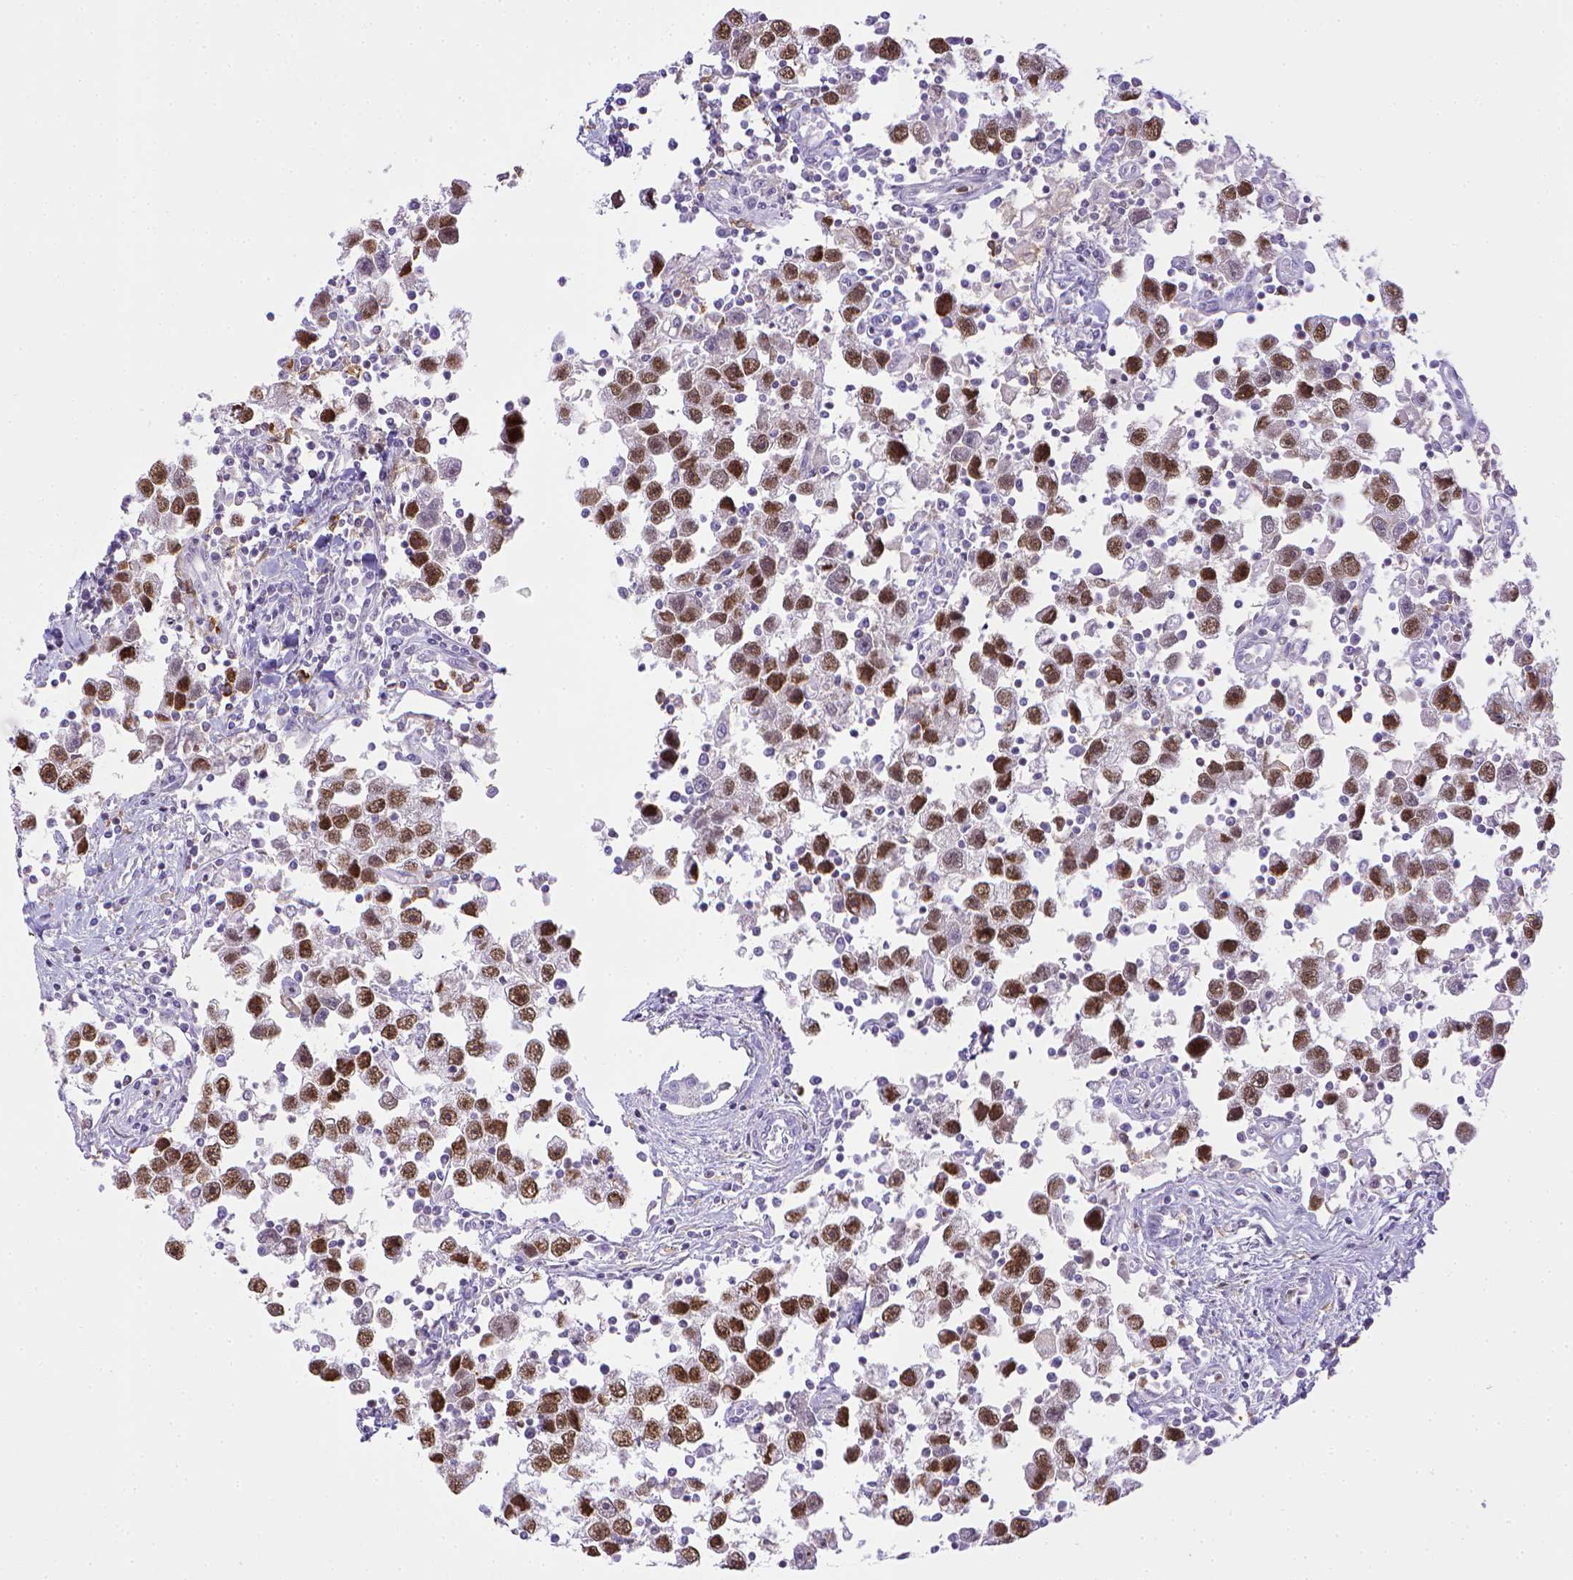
{"staining": {"intensity": "moderate", "quantity": ">75%", "location": "nuclear"}, "tissue": "testis cancer", "cell_type": "Tumor cells", "image_type": "cancer", "snomed": [{"axis": "morphology", "description": "Seminoma, NOS"}, {"axis": "topography", "description": "Testis"}], "caption": "Protein staining of testis seminoma tissue displays moderate nuclear staining in approximately >75% of tumor cells. (DAB = brown stain, brightfield microscopy at high magnification).", "gene": "ITGAM", "patient": {"sex": "male", "age": 30}}